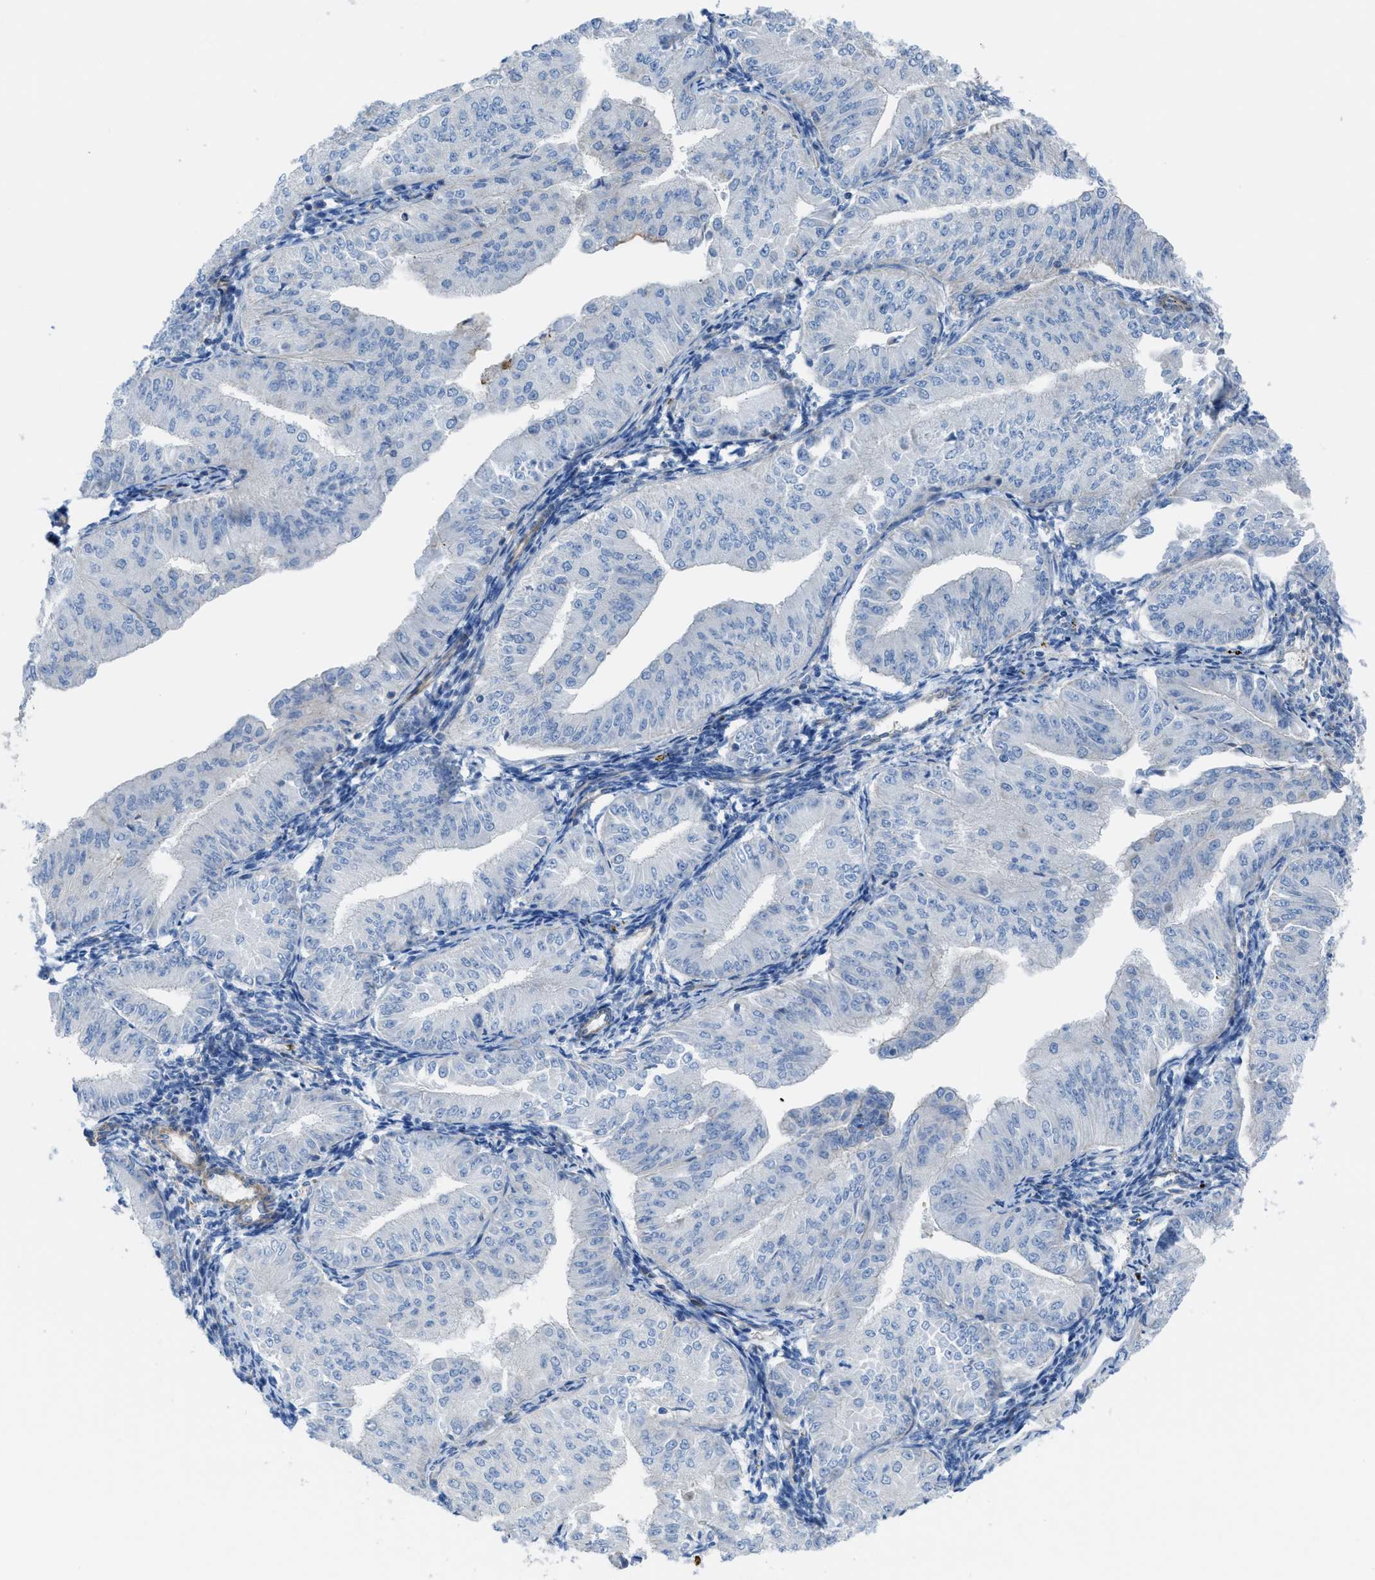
{"staining": {"intensity": "negative", "quantity": "none", "location": "none"}, "tissue": "endometrial cancer", "cell_type": "Tumor cells", "image_type": "cancer", "snomed": [{"axis": "morphology", "description": "Normal tissue, NOS"}, {"axis": "morphology", "description": "Adenocarcinoma, NOS"}, {"axis": "topography", "description": "Endometrium"}], "caption": "The image demonstrates no staining of tumor cells in endometrial adenocarcinoma.", "gene": "KCNH7", "patient": {"sex": "female", "age": 53}}